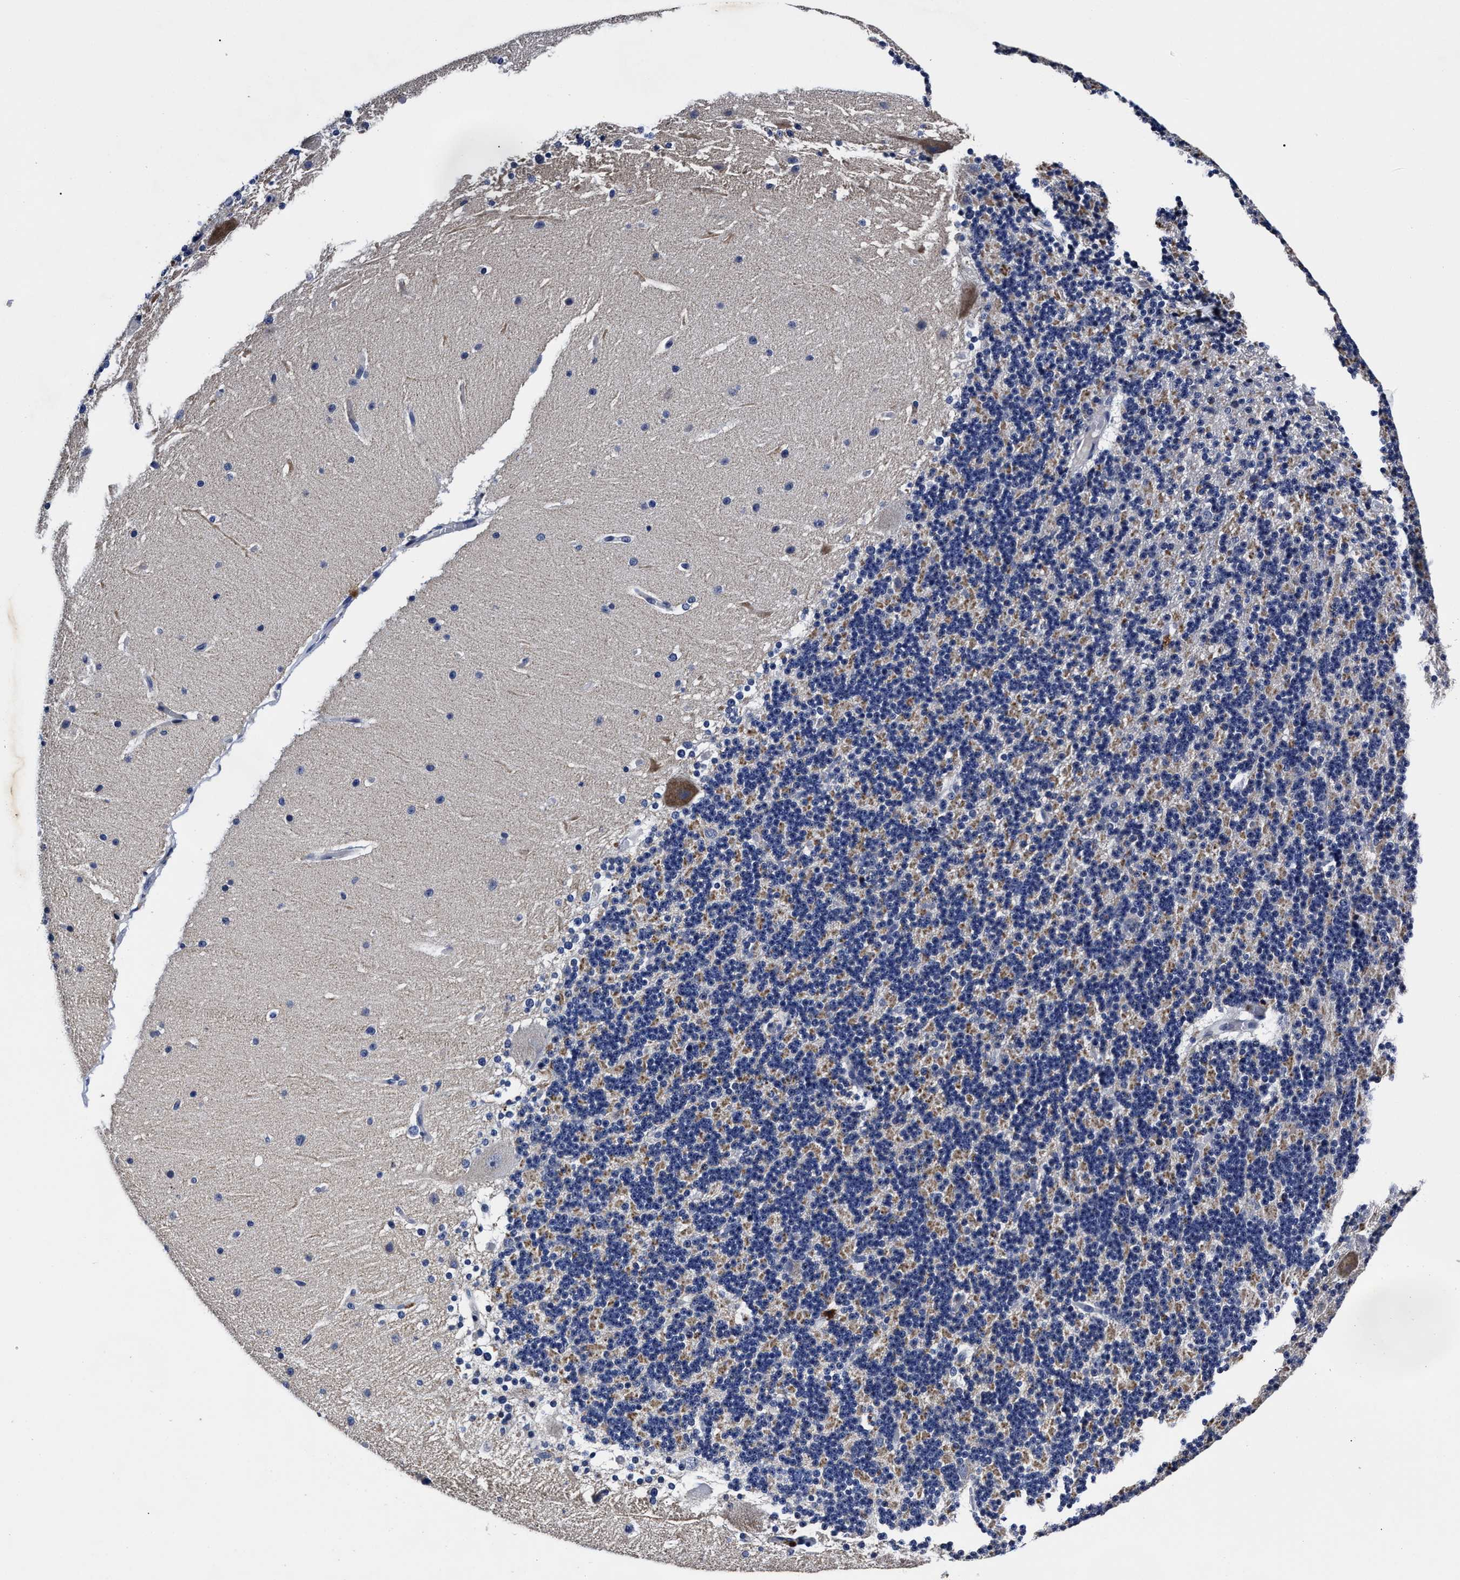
{"staining": {"intensity": "negative", "quantity": "none", "location": "none"}, "tissue": "cerebellum", "cell_type": "Cells in granular layer", "image_type": "normal", "snomed": [{"axis": "morphology", "description": "Normal tissue, NOS"}, {"axis": "topography", "description": "Cerebellum"}], "caption": "This image is of normal cerebellum stained with IHC to label a protein in brown with the nuclei are counter-stained blue. There is no staining in cells in granular layer. (DAB (3,3'-diaminobenzidine) IHC with hematoxylin counter stain).", "gene": "OLFML2A", "patient": {"sex": "female", "age": 19}}